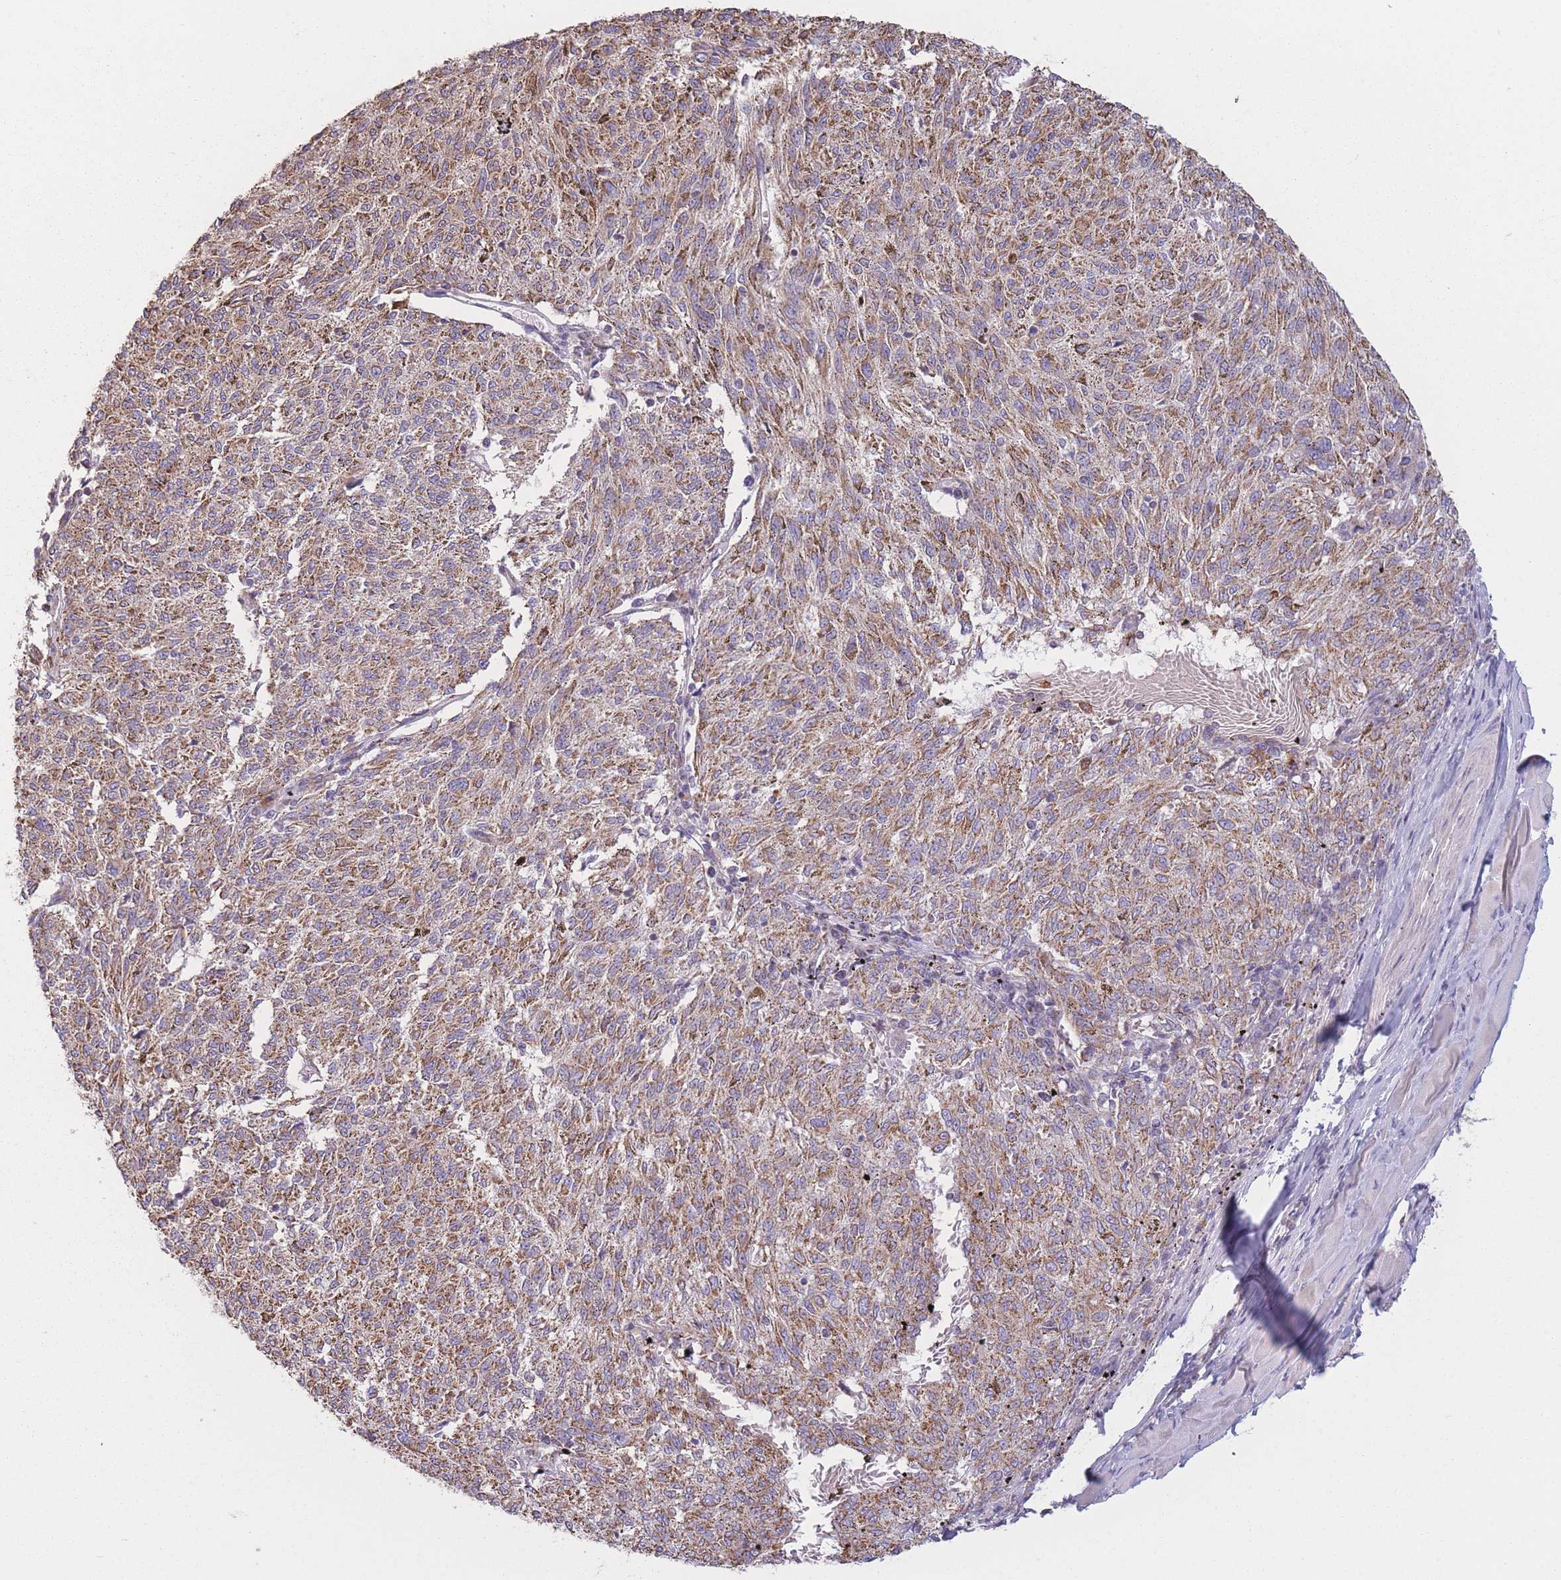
{"staining": {"intensity": "moderate", "quantity": ">75%", "location": "cytoplasmic/membranous"}, "tissue": "melanoma", "cell_type": "Tumor cells", "image_type": "cancer", "snomed": [{"axis": "morphology", "description": "Malignant melanoma, NOS"}, {"axis": "topography", "description": "Skin"}], "caption": "The micrograph displays immunohistochemical staining of malignant melanoma. There is moderate cytoplasmic/membranous positivity is present in about >75% of tumor cells. Using DAB (3,3'-diaminobenzidine) (brown) and hematoxylin (blue) stains, captured at high magnification using brightfield microscopy.", "gene": "PRAM1", "patient": {"sex": "female", "age": 72}}